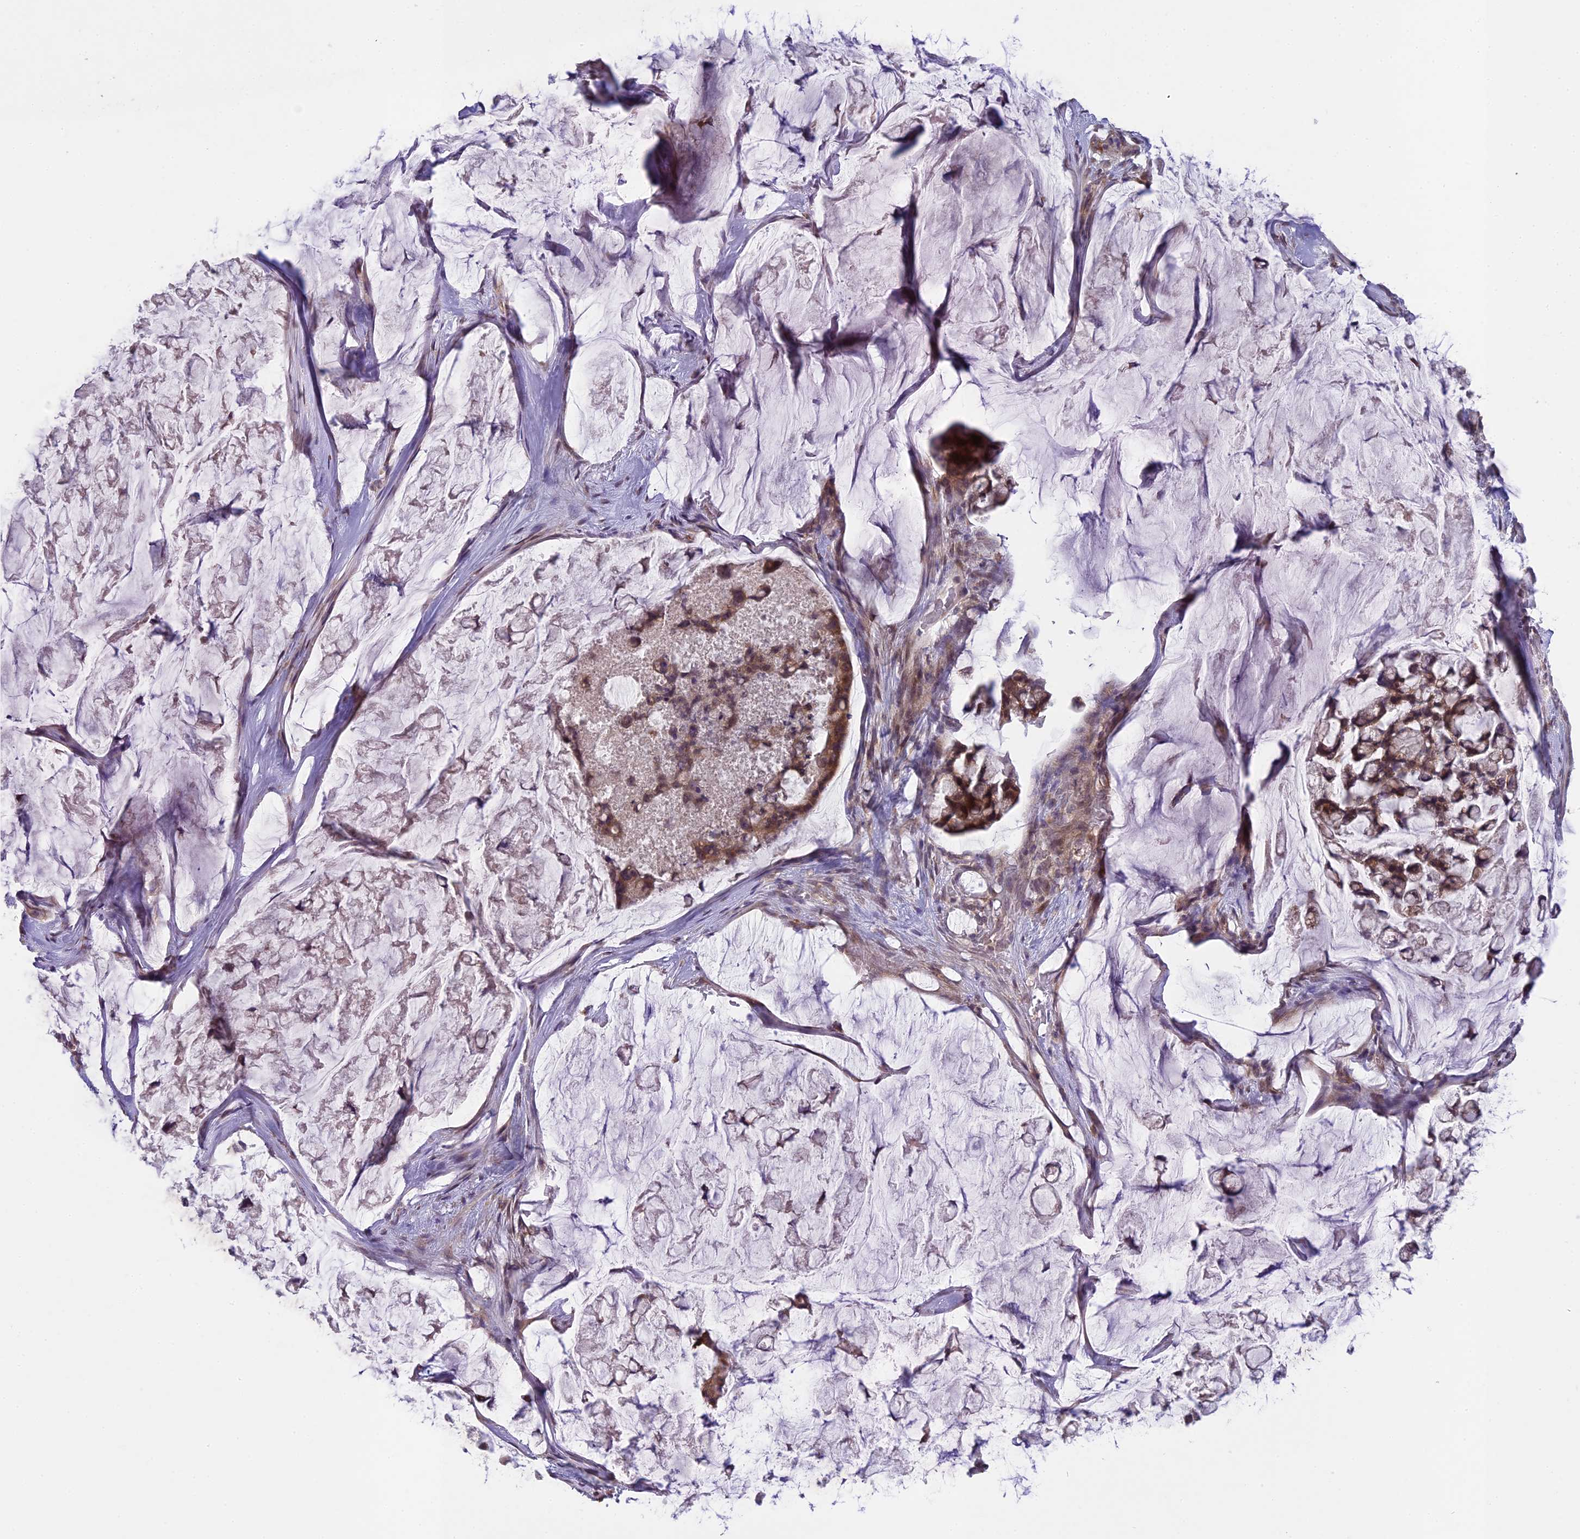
{"staining": {"intensity": "moderate", "quantity": ">75%", "location": "cytoplasmic/membranous,nuclear"}, "tissue": "stomach cancer", "cell_type": "Tumor cells", "image_type": "cancer", "snomed": [{"axis": "morphology", "description": "Adenocarcinoma, NOS"}, {"axis": "topography", "description": "Stomach, lower"}], "caption": "Human adenocarcinoma (stomach) stained with a protein marker reveals moderate staining in tumor cells.", "gene": "ERG28", "patient": {"sex": "male", "age": 67}}